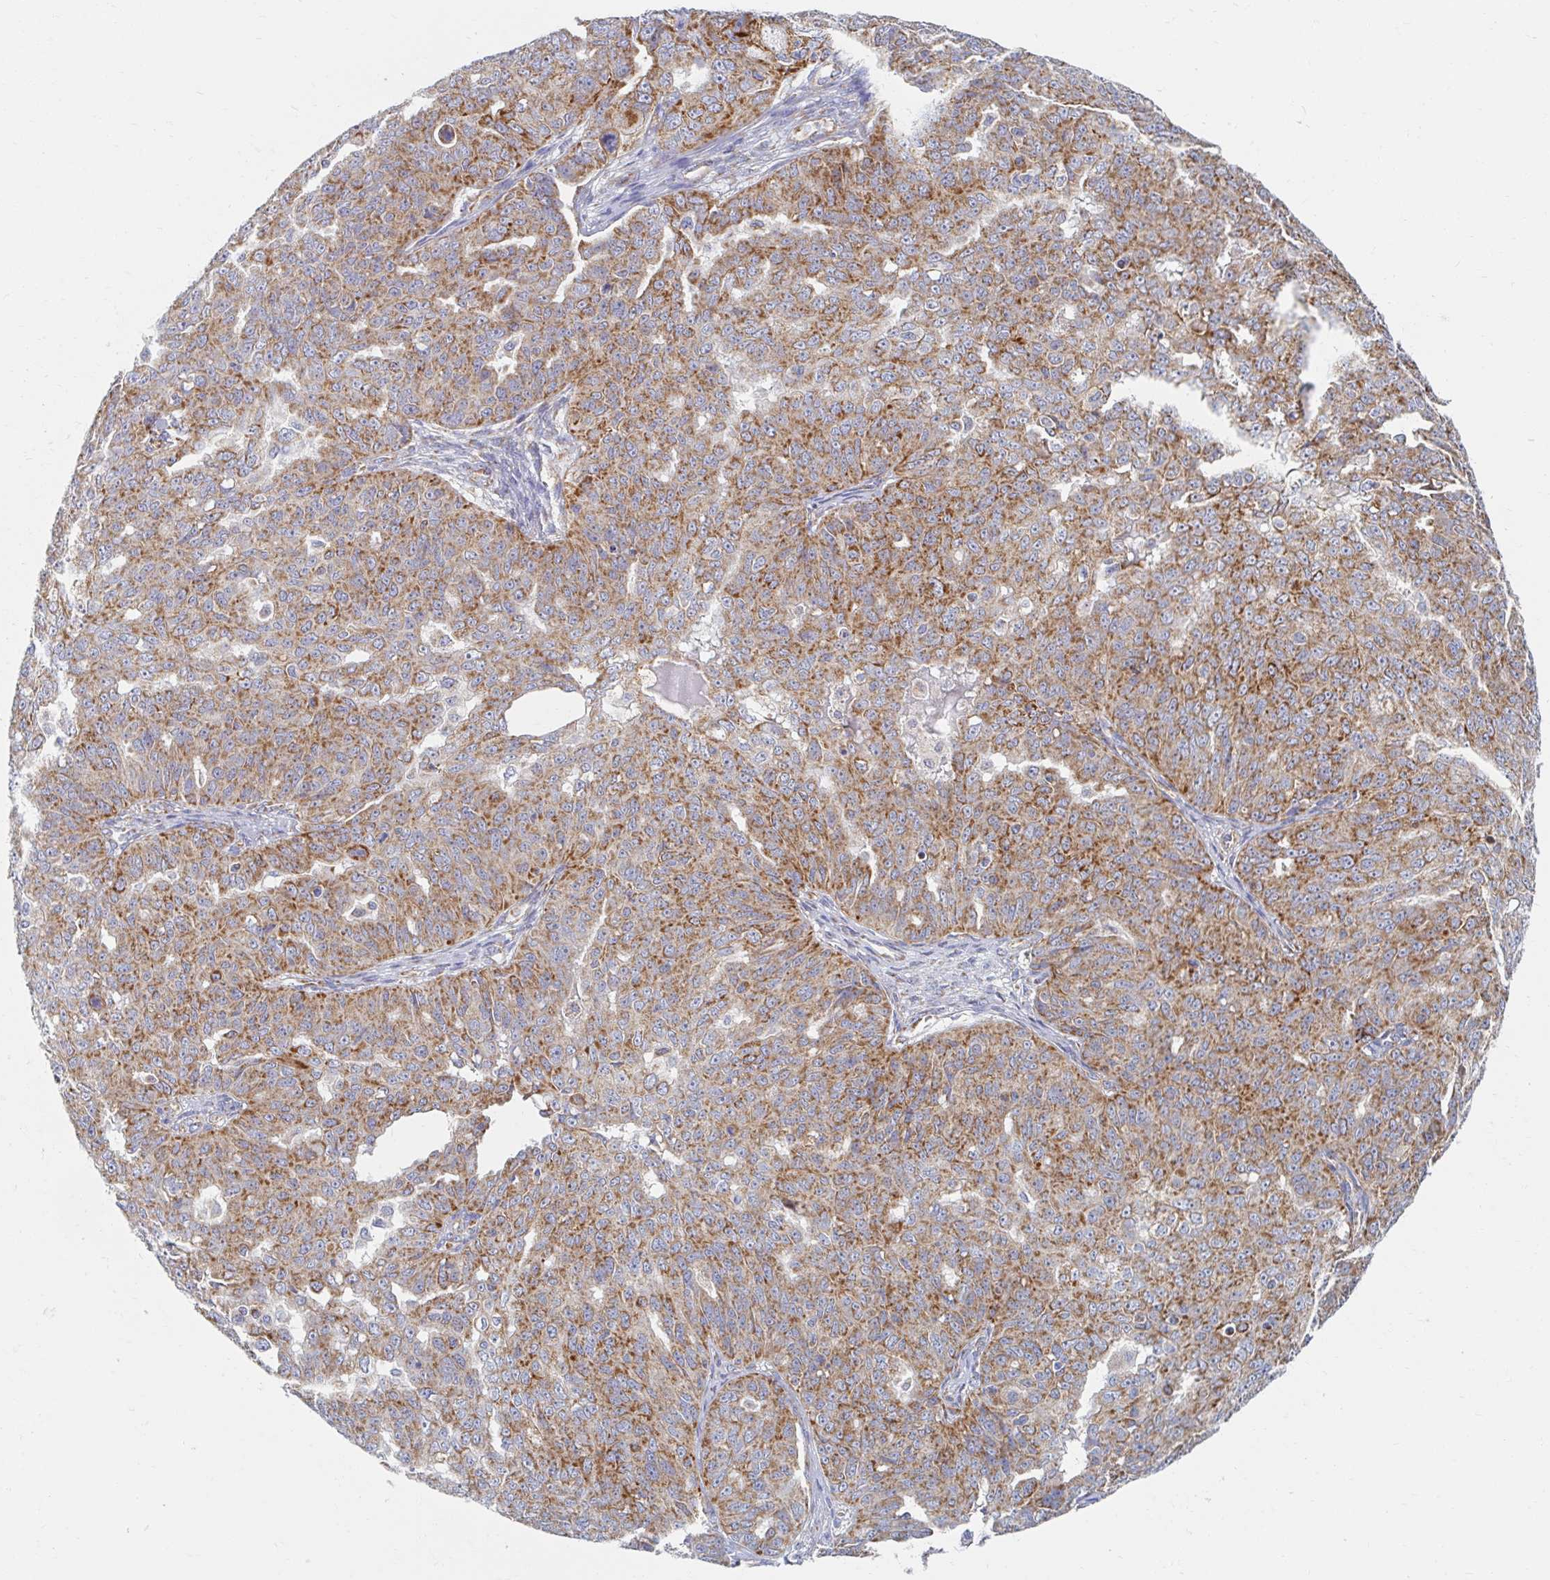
{"staining": {"intensity": "moderate", "quantity": ">75%", "location": "cytoplasmic/membranous"}, "tissue": "ovarian cancer", "cell_type": "Tumor cells", "image_type": "cancer", "snomed": [{"axis": "morphology", "description": "Carcinoma, endometroid"}, {"axis": "topography", "description": "Ovary"}], "caption": "Human ovarian endometroid carcinoma stained with a protein marker reveals moderate staining in tumor cells.", "gene": "MAVS", "patient": {"sex": "female", "age": 70}}